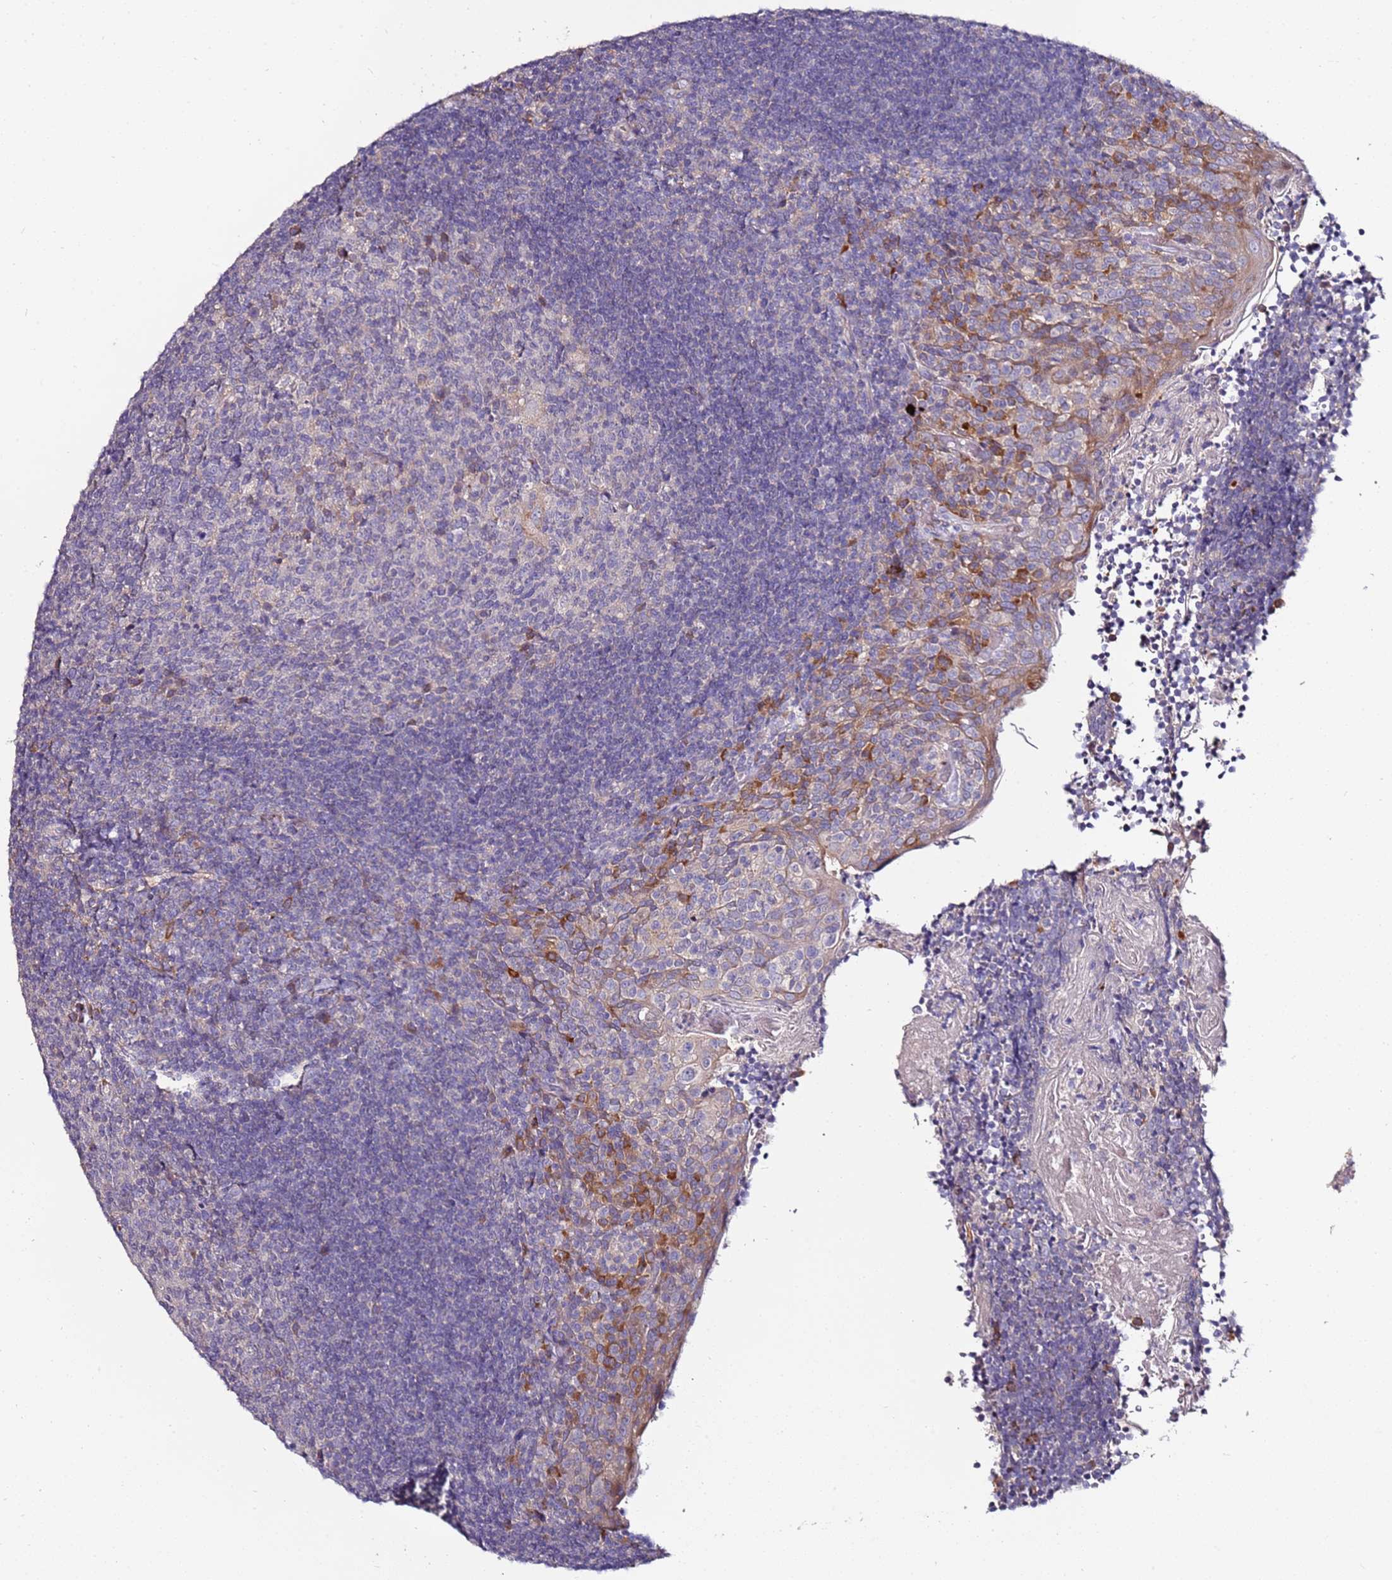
{"staining": {"intensity": "moderate", "quantity": "<25%", "location": "cytoplasmic/membranous"}, "tissue": "tonsil", "cell_type": "Germinal center cells", "image_type": "normal", "snomed": [{"axis": "morphology", "description": "Normal tissue, NOS"}, {"axis": "topography", "description": "Tonsil"}], "caption": "Protein staining by immunohistochemistry (IHC) reveals moderate cytoplasmic/membranous positivity in about <25% of germinal center cells in normal tonsil. The protein of interest is stained brown, and the nuclei are stained in blue (DAB (3,3'-diaminobenzidine) IHC with brightfield microscopy, high magnification).", "gene": "SRRM5", "patient": {"sex": "female", "age": 10}}